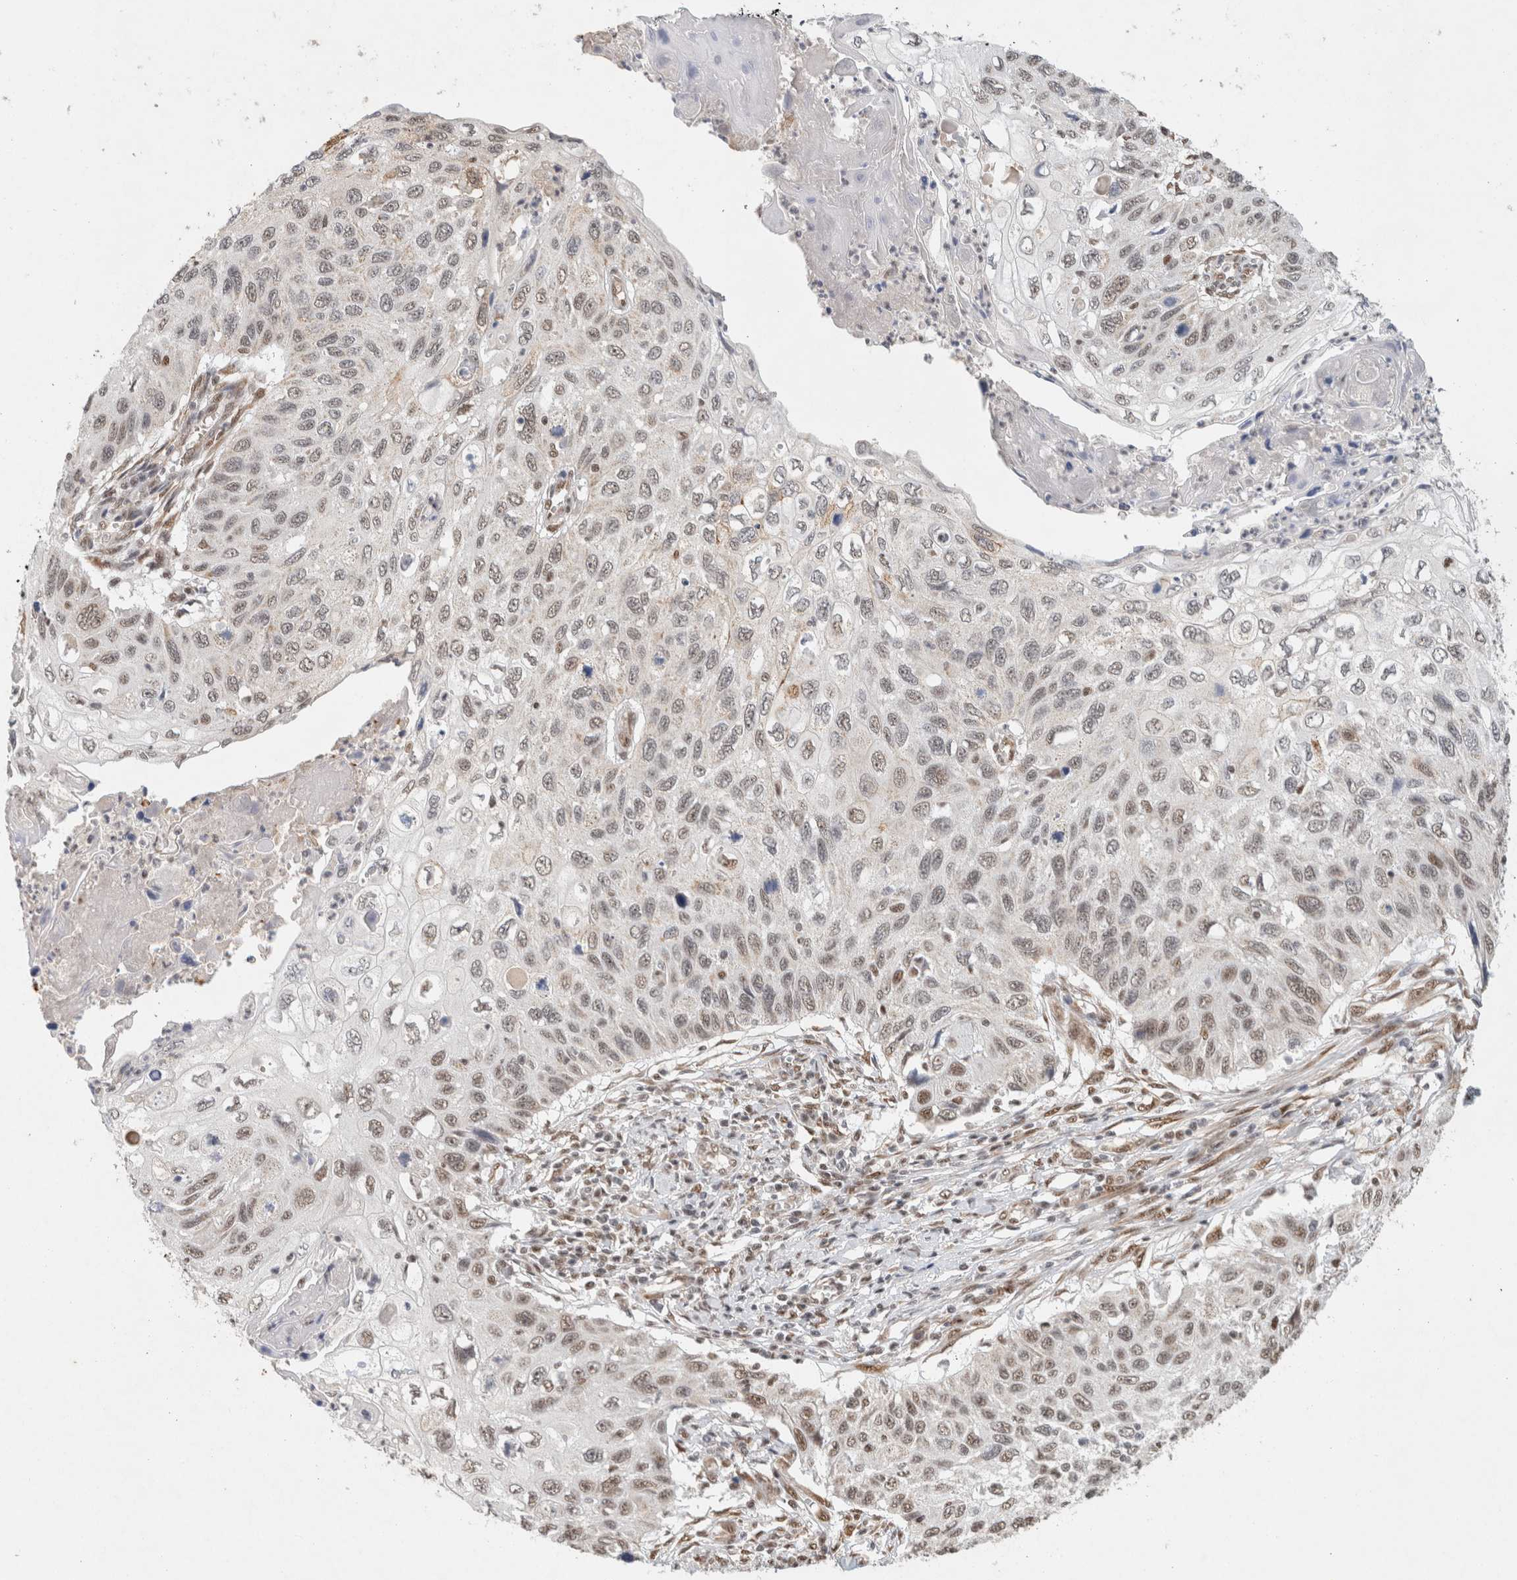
{"staining": {"intensity": "moderate", "quantity": "25%-75%", "location": "nuclear"}, "tissue": "cervical cancer", "cell_type": "Tumor cells", "image_type": "cancer", "snomed": [{"axis": "morphology", "description": "Squamous cell carcinoma, NOS"}, {"axis": "topography", "description": "Cervix"}], "caption": "The immunohistochemical stain highlights moderate nuclear staining in tumor cells of squamous cell carcinoma (cervical) tissue.", "gene": "DDX42", "patient": {"sex": "female", "age": 70}}